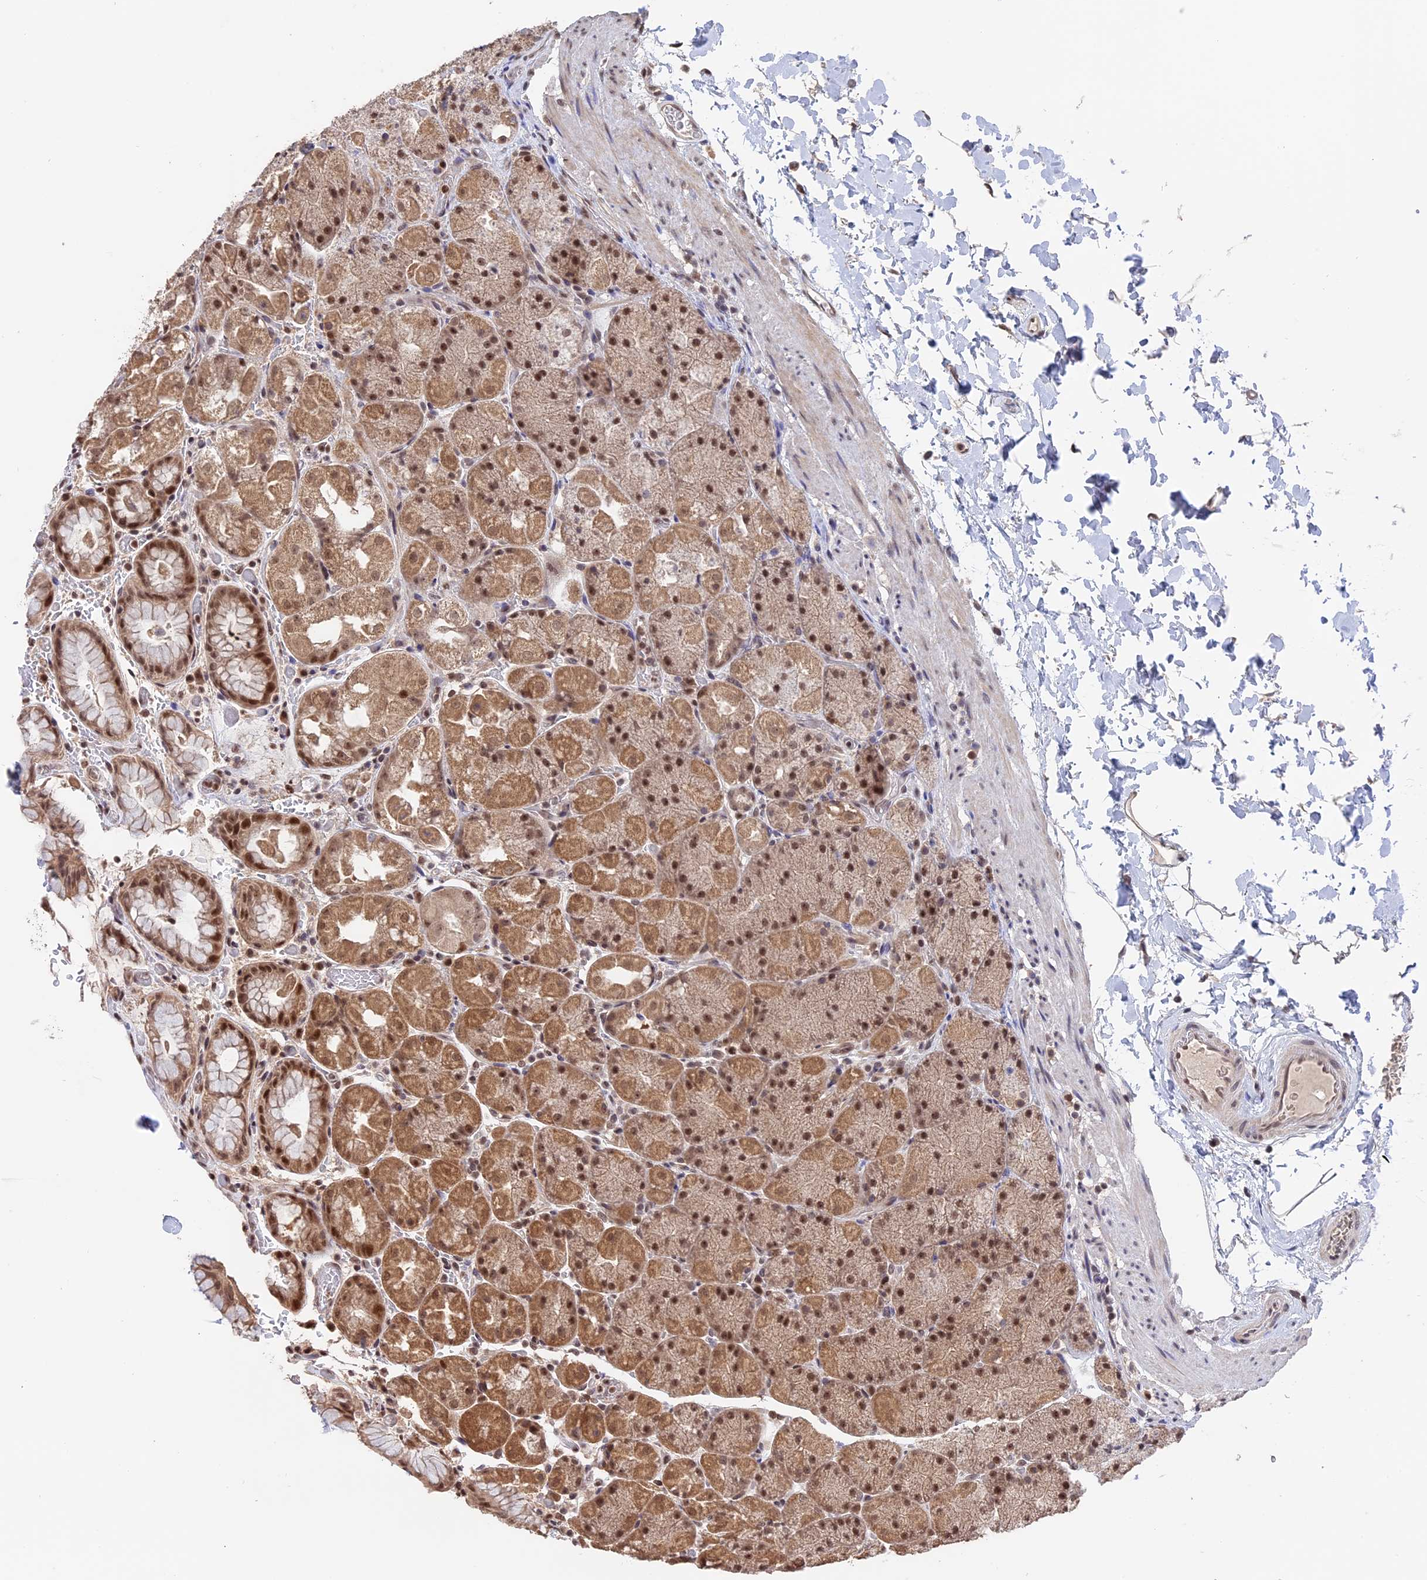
{"staining": {"intensity": "moderate", "quantity": ">75%", "location": "cytoplasmic/membranous,nuclear"}, "tissue": "stomach", "cell_type": "Glandular cells", "image_type": "normal", "snomed": [{"axis": "morphology", "description": "Normal tissue, NOS"}, {"axis": "topography", "description": "Stomach, upper"}, {"axis": "topography", "description": "Stomach, lower"}], "caption": "This histopathology image demonstrates immunohistochemistry staining of unremarkable human stomach, with medium moderate cytoplasmic/membranous,nuclear positivity in approximately >75% of glandular cells.", "gene": "RFC5", "patient": {"sex": "male", "age": 67}}